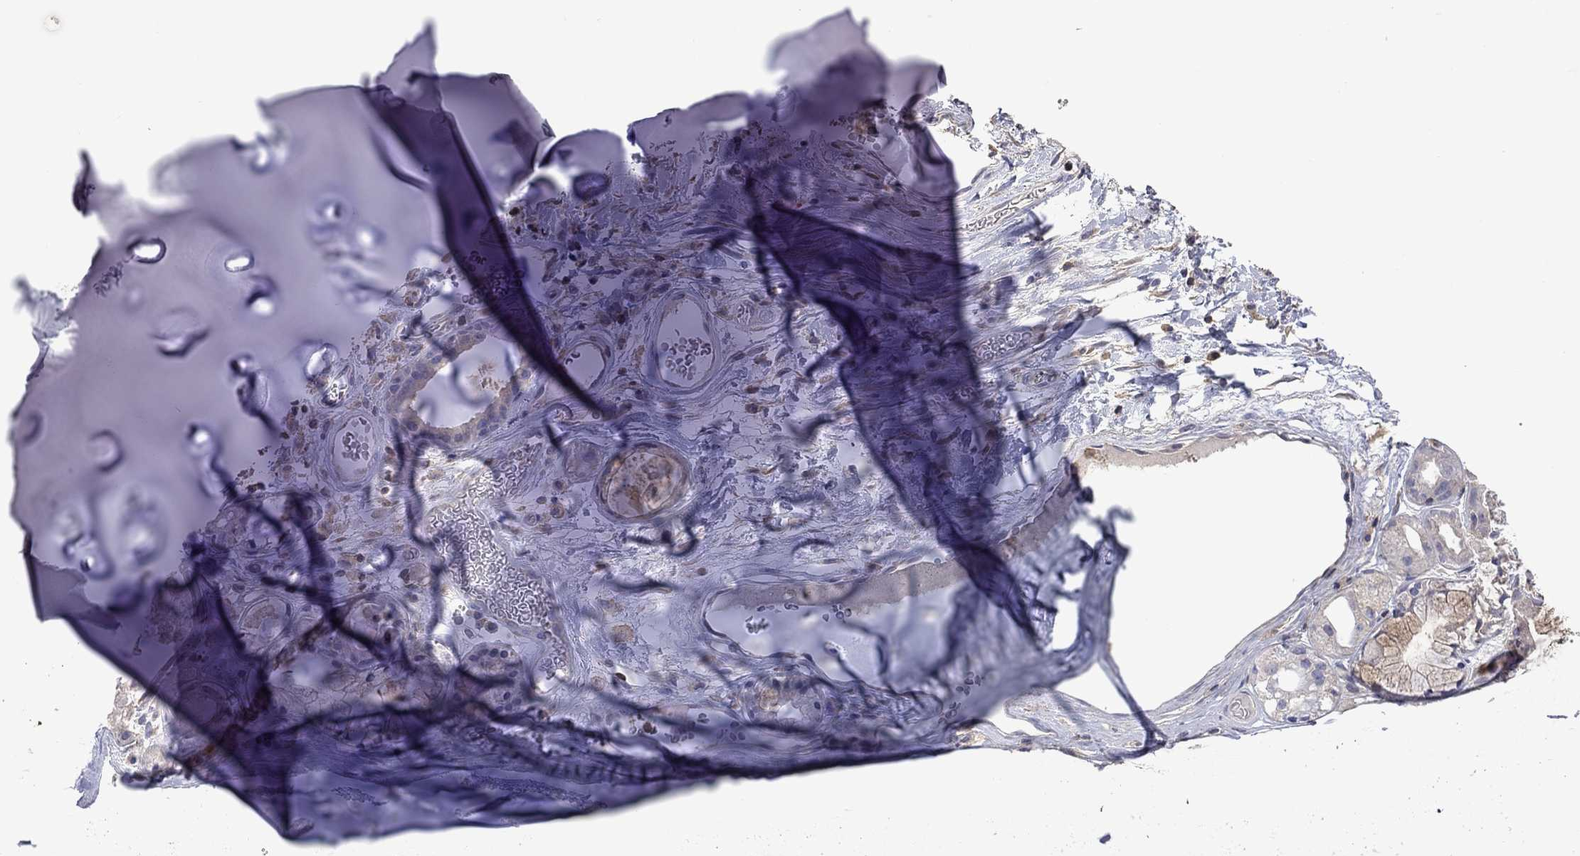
{"staining": {"intensity": "negative", "quantity": "none", "location": "none"}, "tissue": "soft tissue", "cell_type": "Chondrocytes", "image_type": "normal", "snomed": [{"axis": "morphology", "description": "Normal tissue, NOS"}, {"axis": "topography", "description": "Cartilage tissue"}], "caption": "IHC of benign soft tissue reveals no positivity in chondrocytes.", "gene": "ENSG00000288520", "patient": {"sex": "male", "age": 81}}